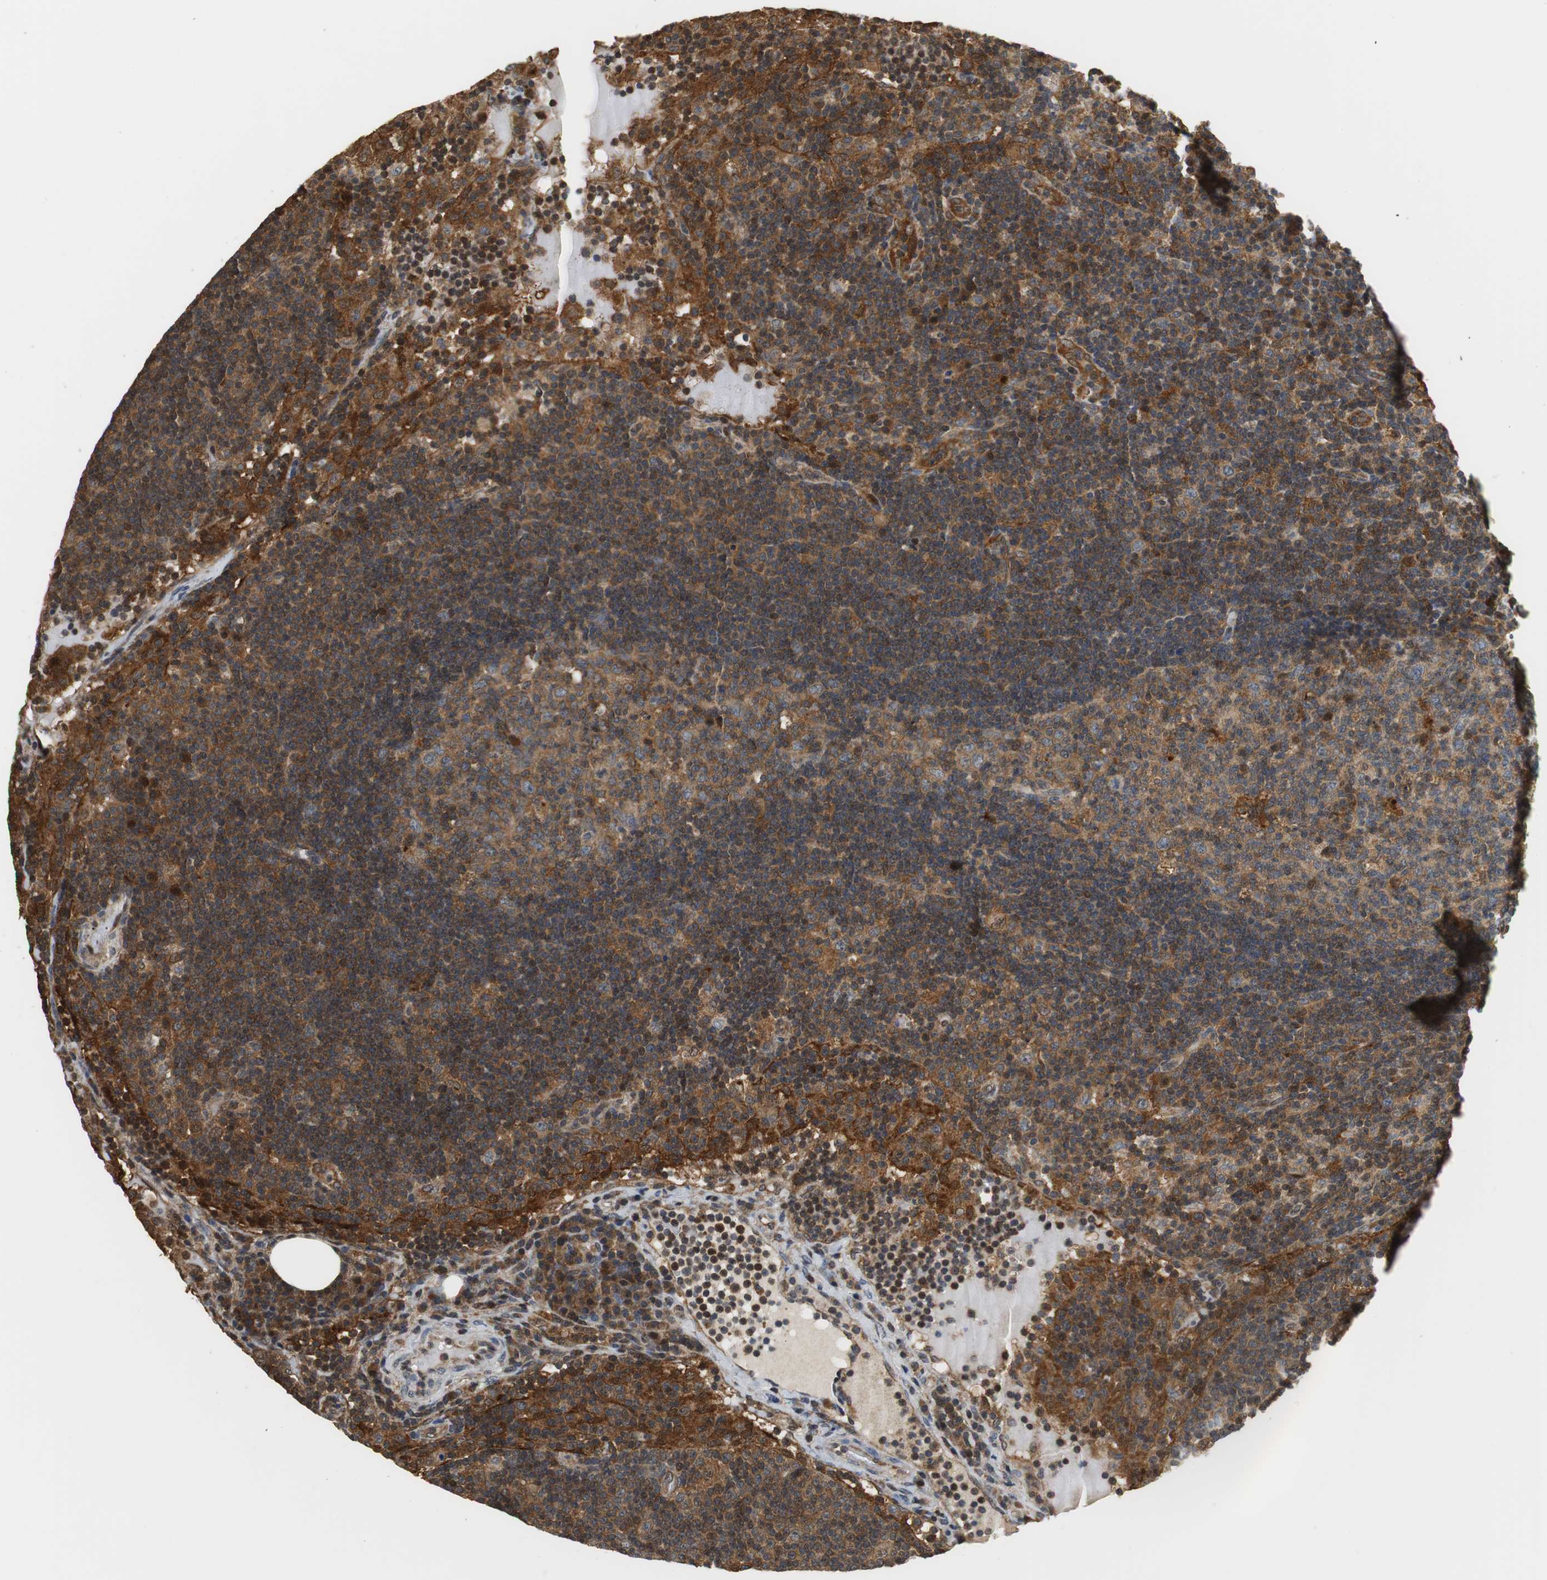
{"staining": {"intensity": "strong", "quantity": ">75%", "location": "cytoplasmic/membranous"}, "tissue": "lymph node", "cell_type": "Germinal center cells", "image_type": "normal", "snomed": [{"axis": "morphology", "description": "Normal tissue, NOS"}, {"axis": "morphology", "description": "Squamous cell carcinoma, metastatic, NOS"}, {"axis": "topography", "description": "Lymph node"}], "caption": "Germinal center cells exhibit strong cytoplasmic/membranous expression in about >75% of cells in benign lymph node.", "gene": "GSDMD", "patient": {"sex": "female", "age": 53}}